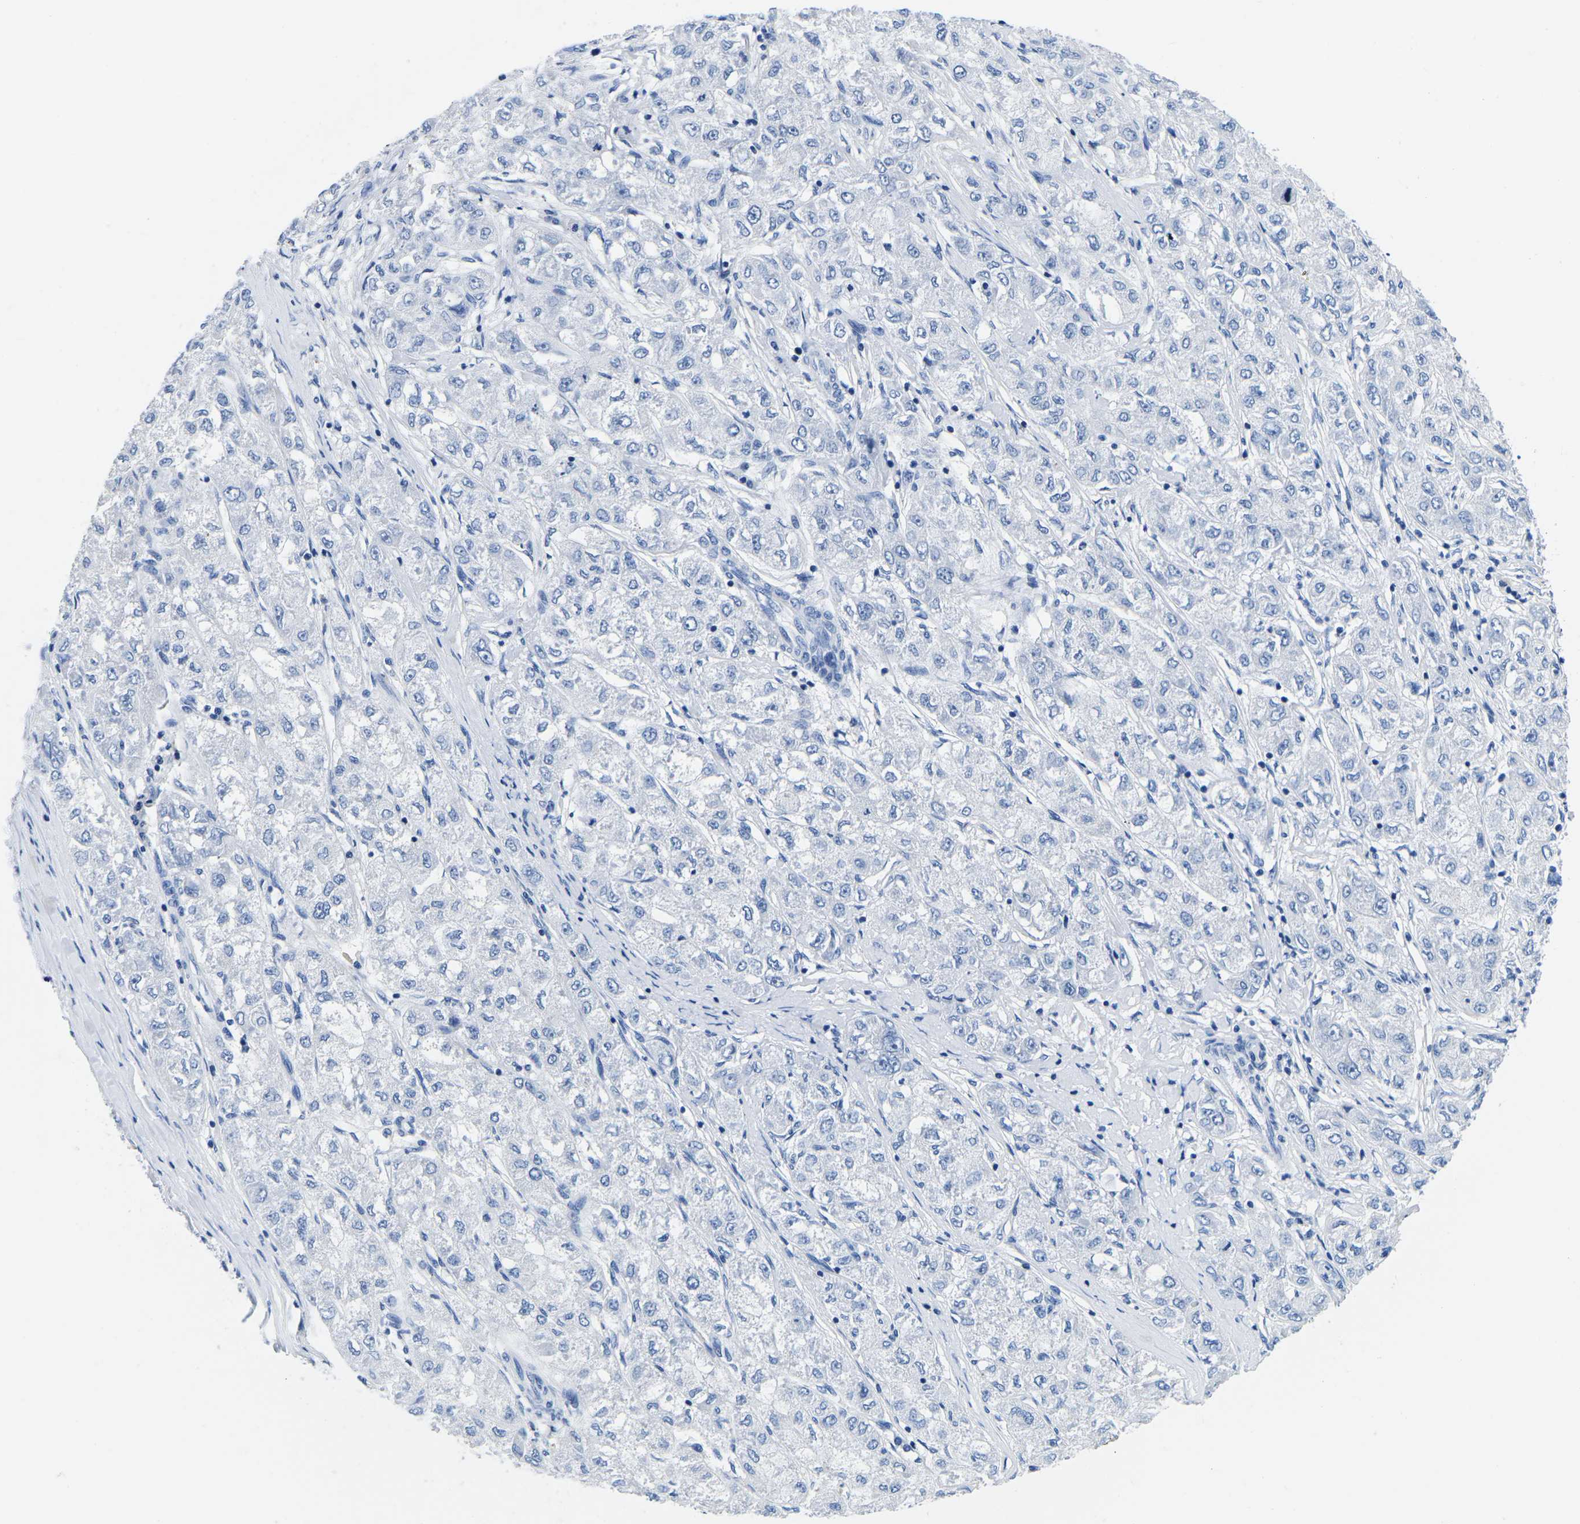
{"staining": {"intensity": "negative", "quantity": "none", "location": "none"}, "tissue": "liver cancer", "cell_type": "Tumor cells", "image_type": "cancer", "snomed": [{"axis": "morphology", "description": "Carcinoma, Hepatocellular, NOS"}, {"axis": "topography", "description": "Liver"}], "caption": "A micrograph of liver cancer (hepatocellular carcinoma) stained for a protein displays no brown staining in tumor cells.", "gene": "CYP1A2", "patient": {"sex": "male", "age": 80}}